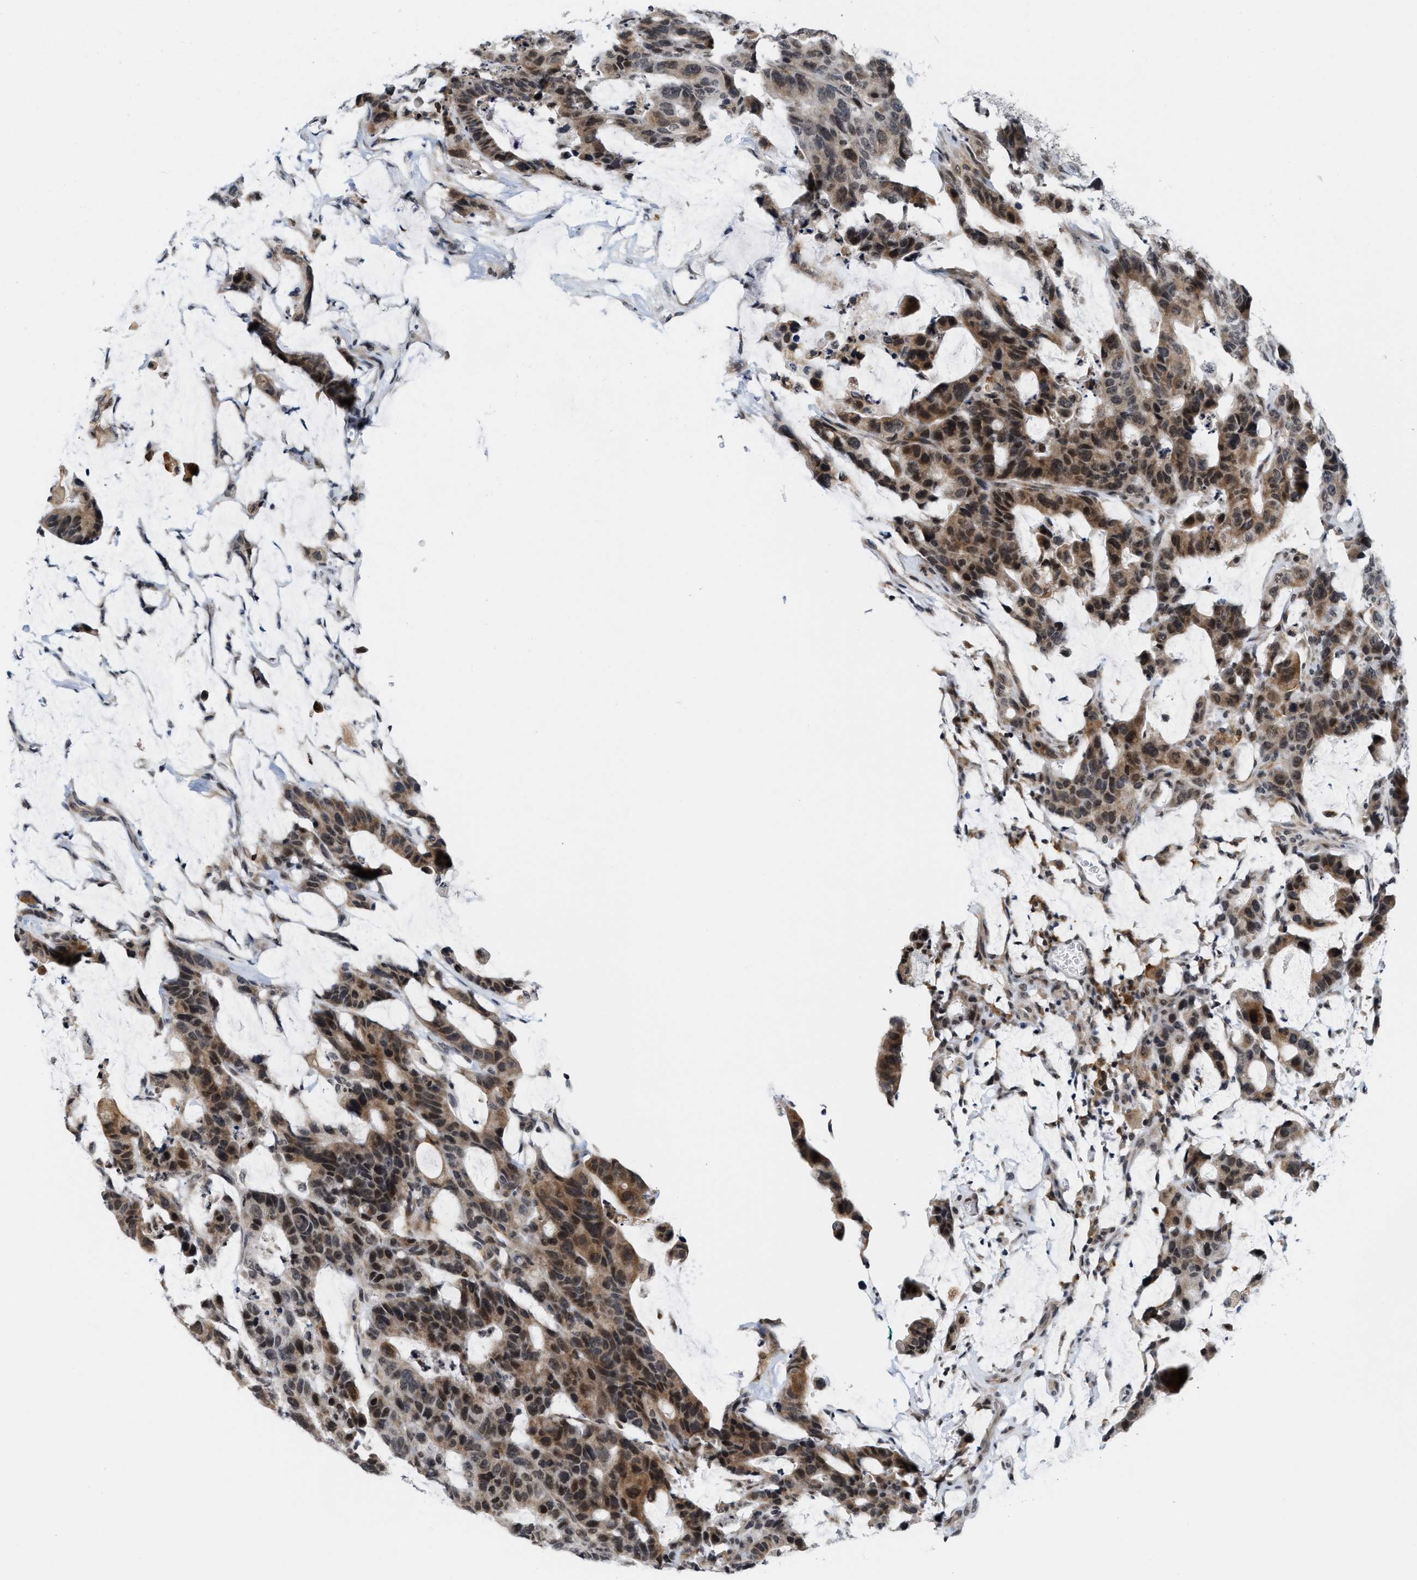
{"staining": {"intensity": "moderate", "quantity": ">75%", "location": "cytoplasmic/membranous,nuclear"}, "tissue": "colorectal cancer", "cell_type": "Tumor cells", "image_type": "cancer", "snomed": [{"axis": "morphology", "description": "Adenocarcinoma, NOS"}, {"axis": "topography", "description": "Colon"}], "caption": "Immunohistochemistry (DAB) staining of human colorectal cancer exhibits moderate cytoplasmic/membranous and nuclear protein staining in about >75% of tumor cells. (Brightfield microscopy of DAB IHC at high magnification).", "gene": "ANKRD6", "patient": {"sex": "male", "age": 76}}